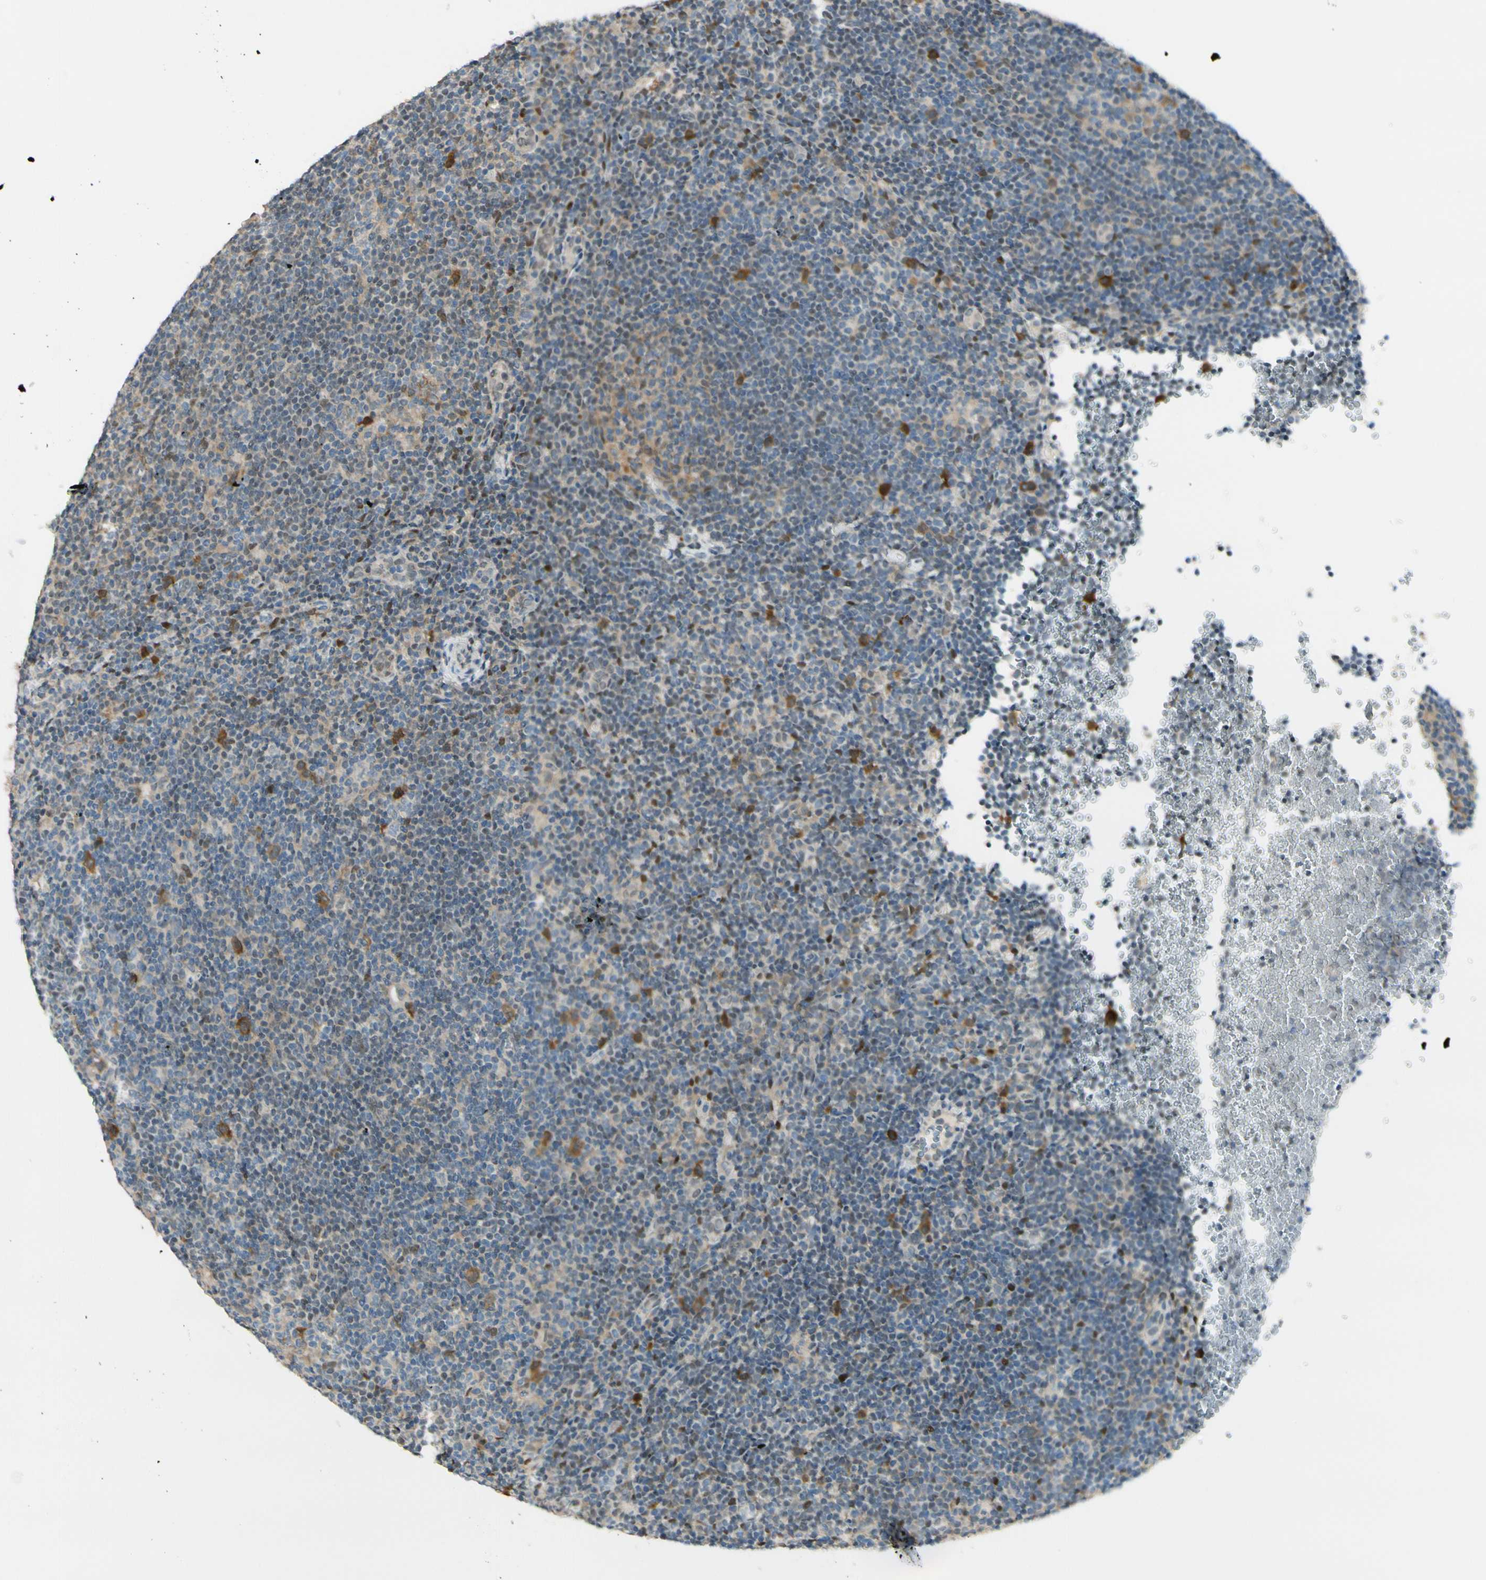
{"staining": {"intensity": "strong", "quantity": "25%-75%", "location": "cytoplasmic/membranous"}, "tissue": "lymphoma", "cell_type": "Tumor cells", "image_type": "cancer", "snomed": [{"axis": "morphology", "description": "Hodgkin's disease, NOS"}, {"axis": "topography", "description": "Lymph node"}], "caption": "The immunohistochemical stain highlights strong cytoplasmic/membranous expression in tumor cells of Hodgkin's disease tissue. (Brightfield microscopy of DAB IHC at high magnification).", "gene": "PTTG1", "patient": {"sex": "female", "age": 57}}